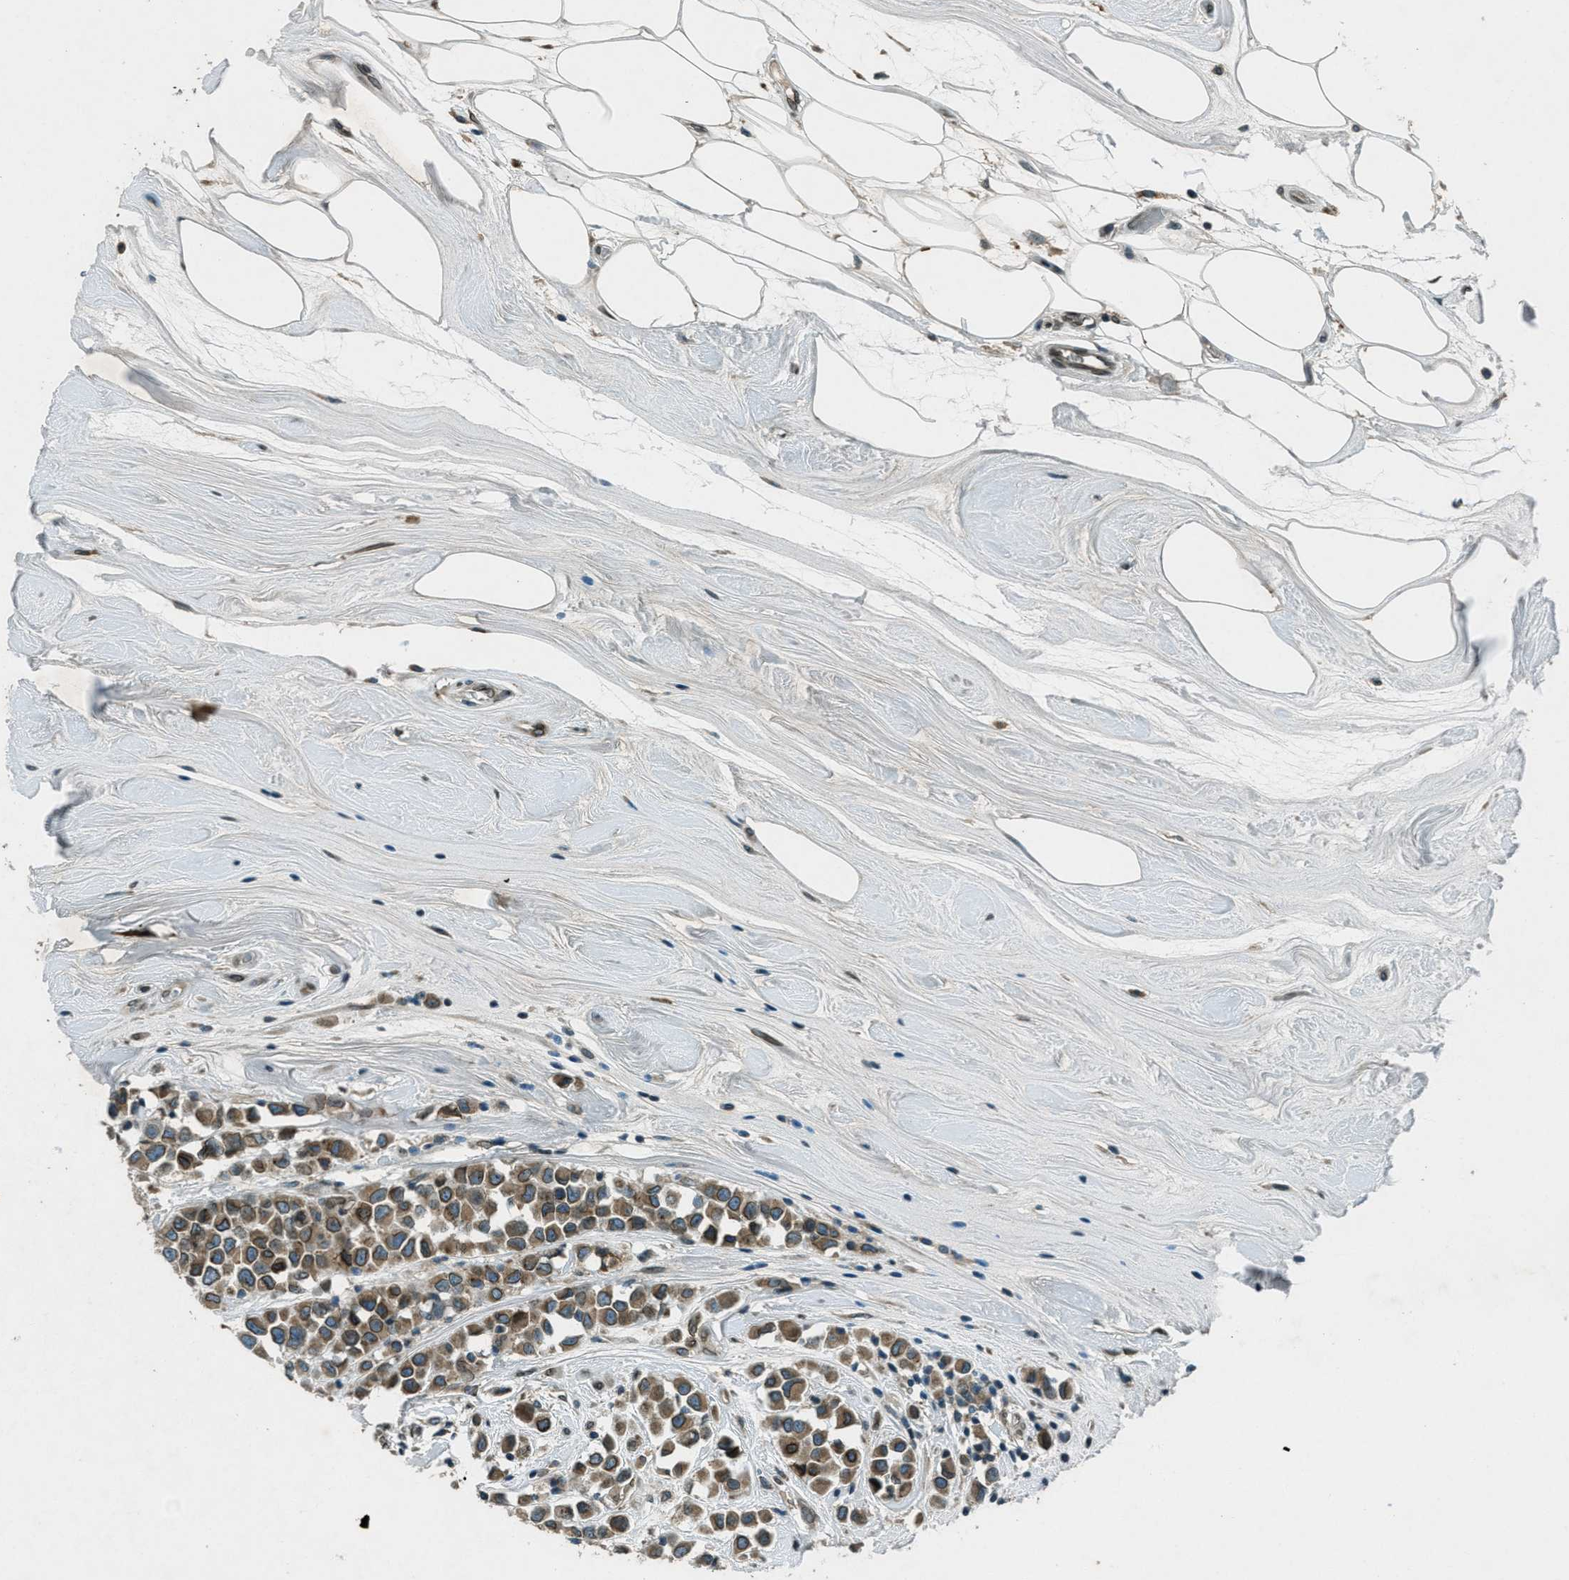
{"staining": {"intensity": "moderate", "quantity": ">75%", "location": "cytoplasmic/membranous,nuclear"}, "tissue": "breast cancer", "cell_type": "Tumor cells", "image_type": "cancer", "snomed": [{"axis": "morphology", "description": "Duct carcinoma"}, {"axis": "topography", "description": "Breast"}], "caption": "Tumor cells display medium levels of moderate cytoplasmic/membranous and nuclear positivity in about >75% of cells in human invasive ductal carcinoma (breast). (DAB IHC, brown staining for protein, blue staining for nuclei).", "gene": "LEMD2", "patient": {"sex": "female", "age": 61}}